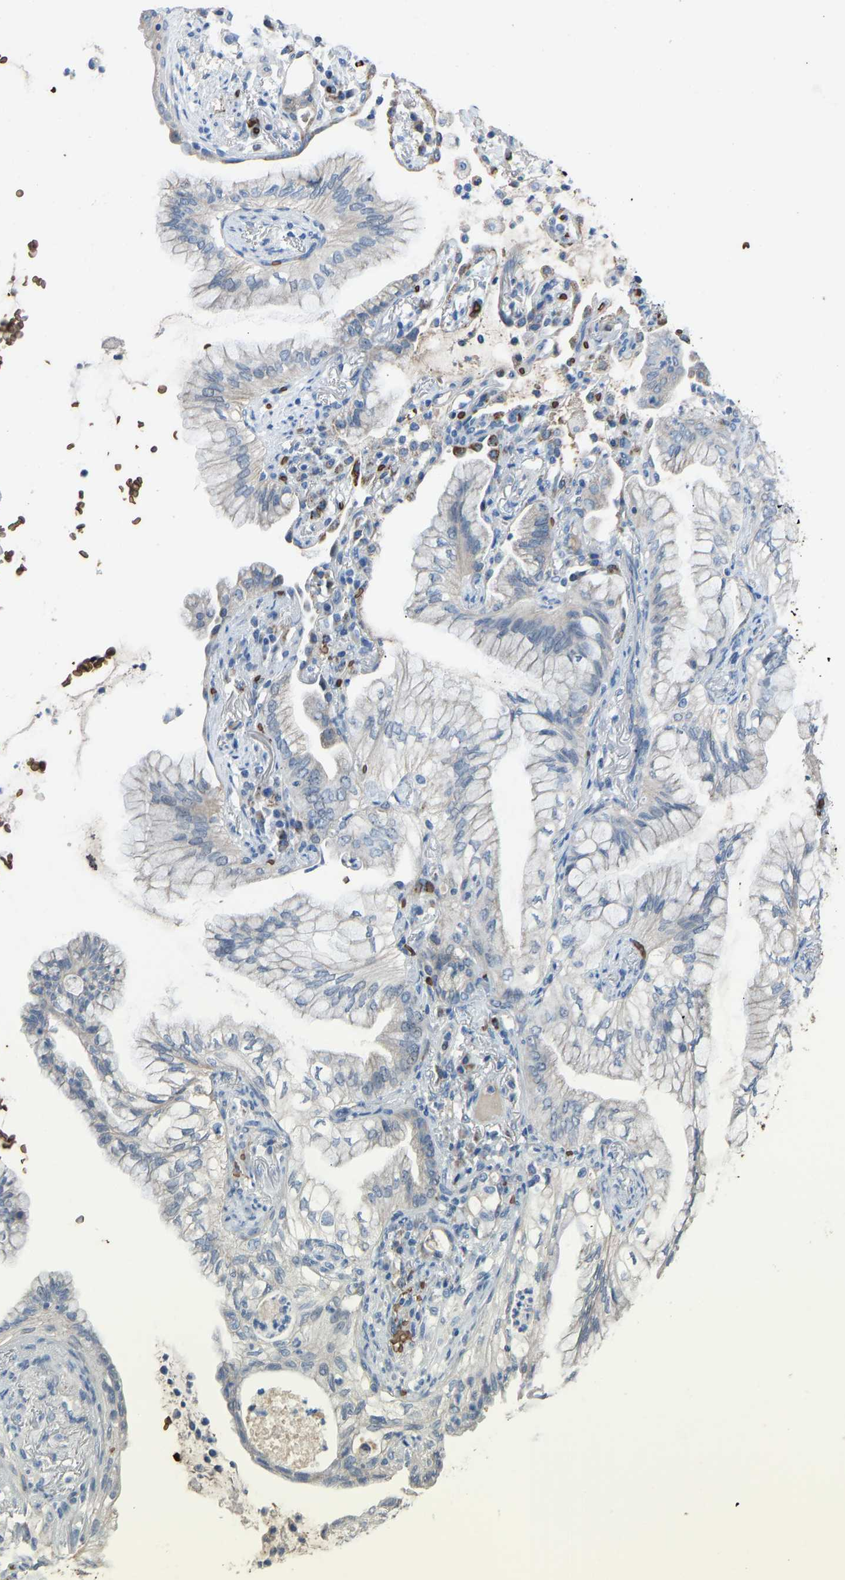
{"staining": {"intensity": "negative", "quantity": "none", "location": "none"}, "tissue": "lung cancer", "cell_type": "Tumor cells", "image_type": "cancer", "snomed": [{"axis": "morphology", "description": "Adenocarcinoma, NOS"}, {"axis": "topography", "description": "Lung"}], "caption": "Image shows no protein expression in tumor cells of adenocarcinoma (lung) tissue.", "gene": "PIGS", "patient": {"sex": "female", "age": 70}}